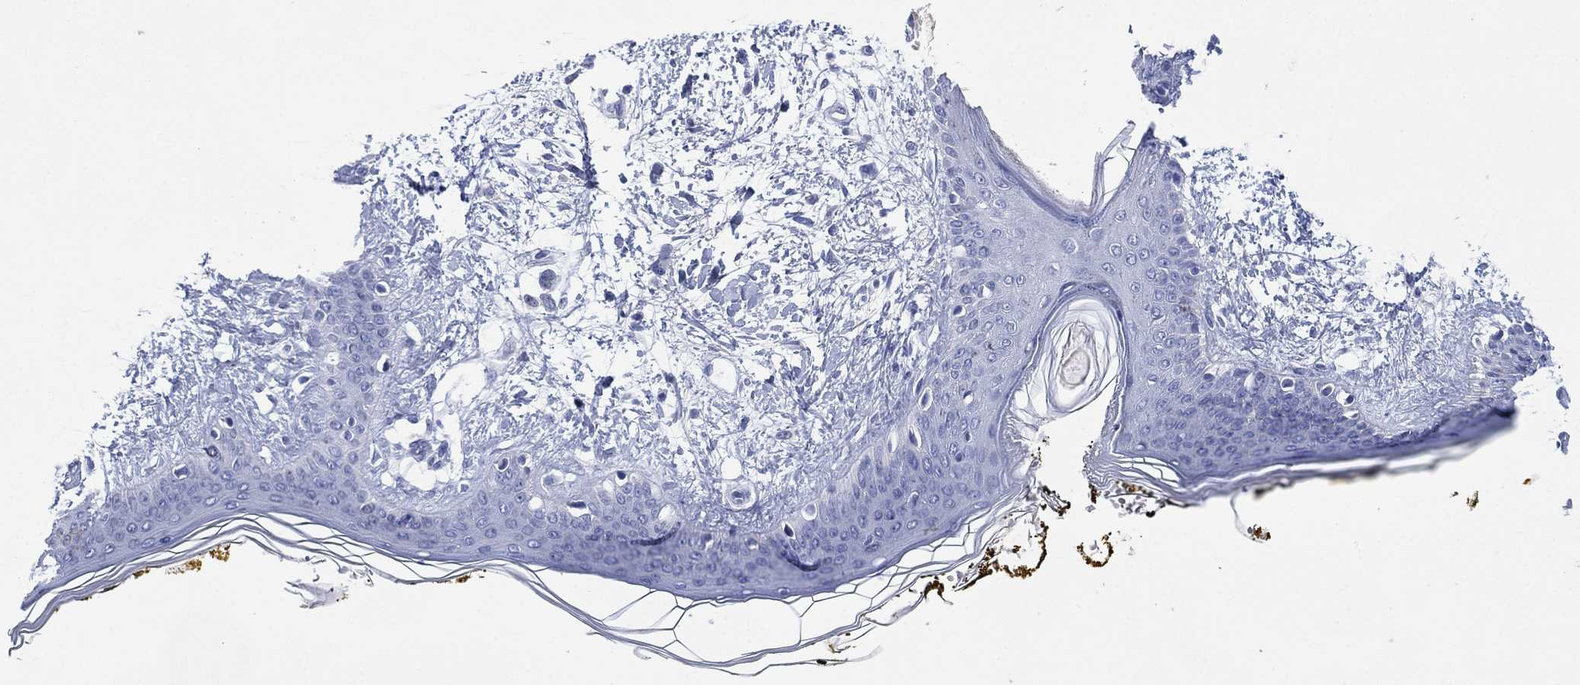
{"staining": {"intensity": "negative", "quantity": "none", "location": "none"}, "tissue": "skin", "cell_type": "Fibroblasts", "image_type": "normal", "snomed": [{"axis": "morphology", "description": "Normal tissue, NOS"}, {"axis": "topography", "description": "Skin"}], "caption": "DAB immunohistochemical staining of unremarkable skin reveals no significant positivity in fibroblasts. (DAB (3,3'-diaminobenzidine) immunohistochemistry with hematoxylin counter stain).", "gene": "CHRNA3", "patient": {"sex": "female", "age": 34}}